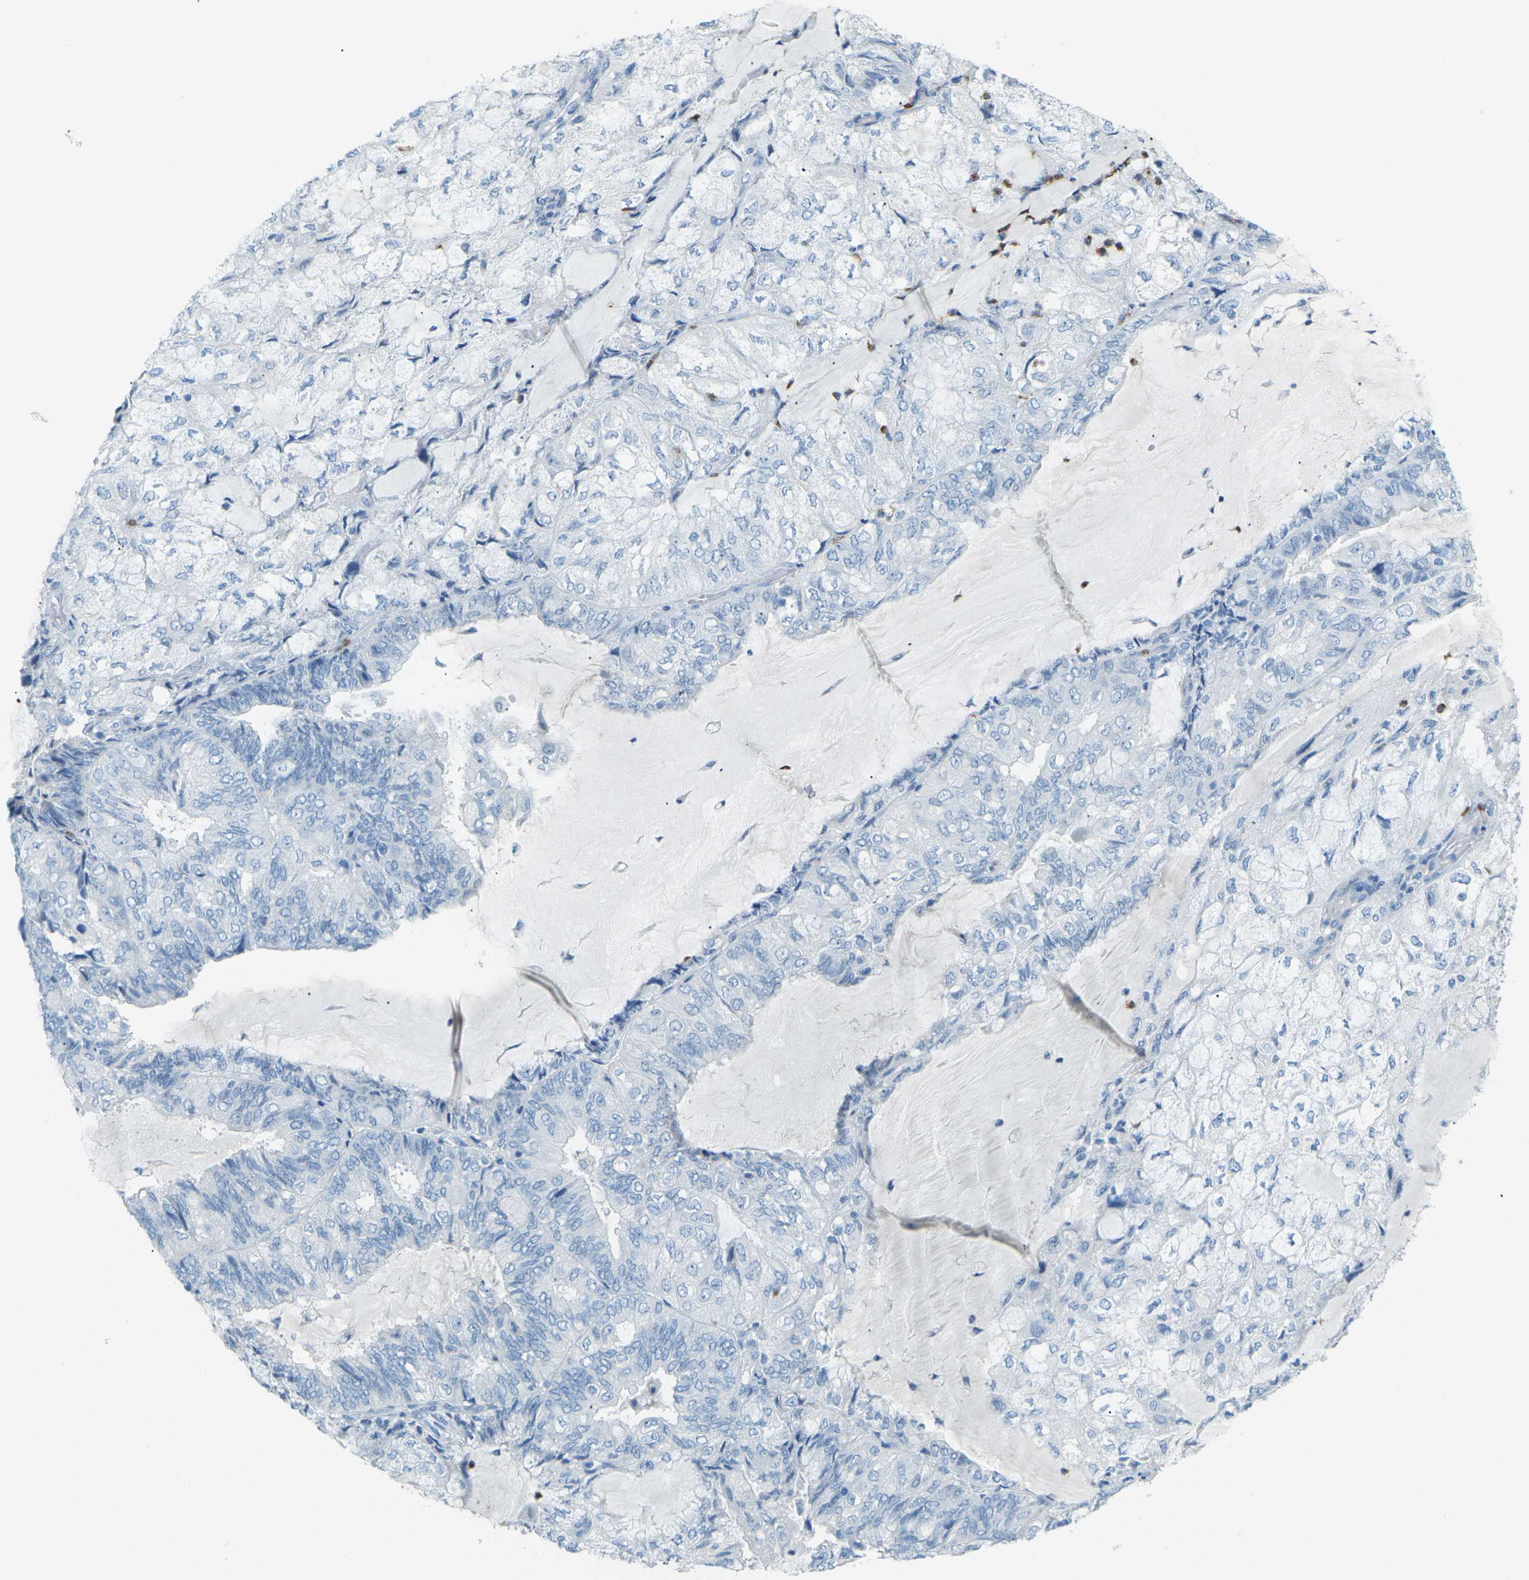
{"staining": {"intensity": "negative", "quantity": "none", "location": "none"}, "tissue": "endometrial cancer", "cell_type": "Tumor cells", "image_type": "cancer", "snomed": [{"axis": "morphology", "description": "Adenocarcinoma, NOS"}, {"axis": "topography", "description": "Endometrium"}], "caption": "Tumor cells show no significant staining in endometrial cancer.", "gene": "CDH16", "patient": {"sex": "female", "age": 81}}